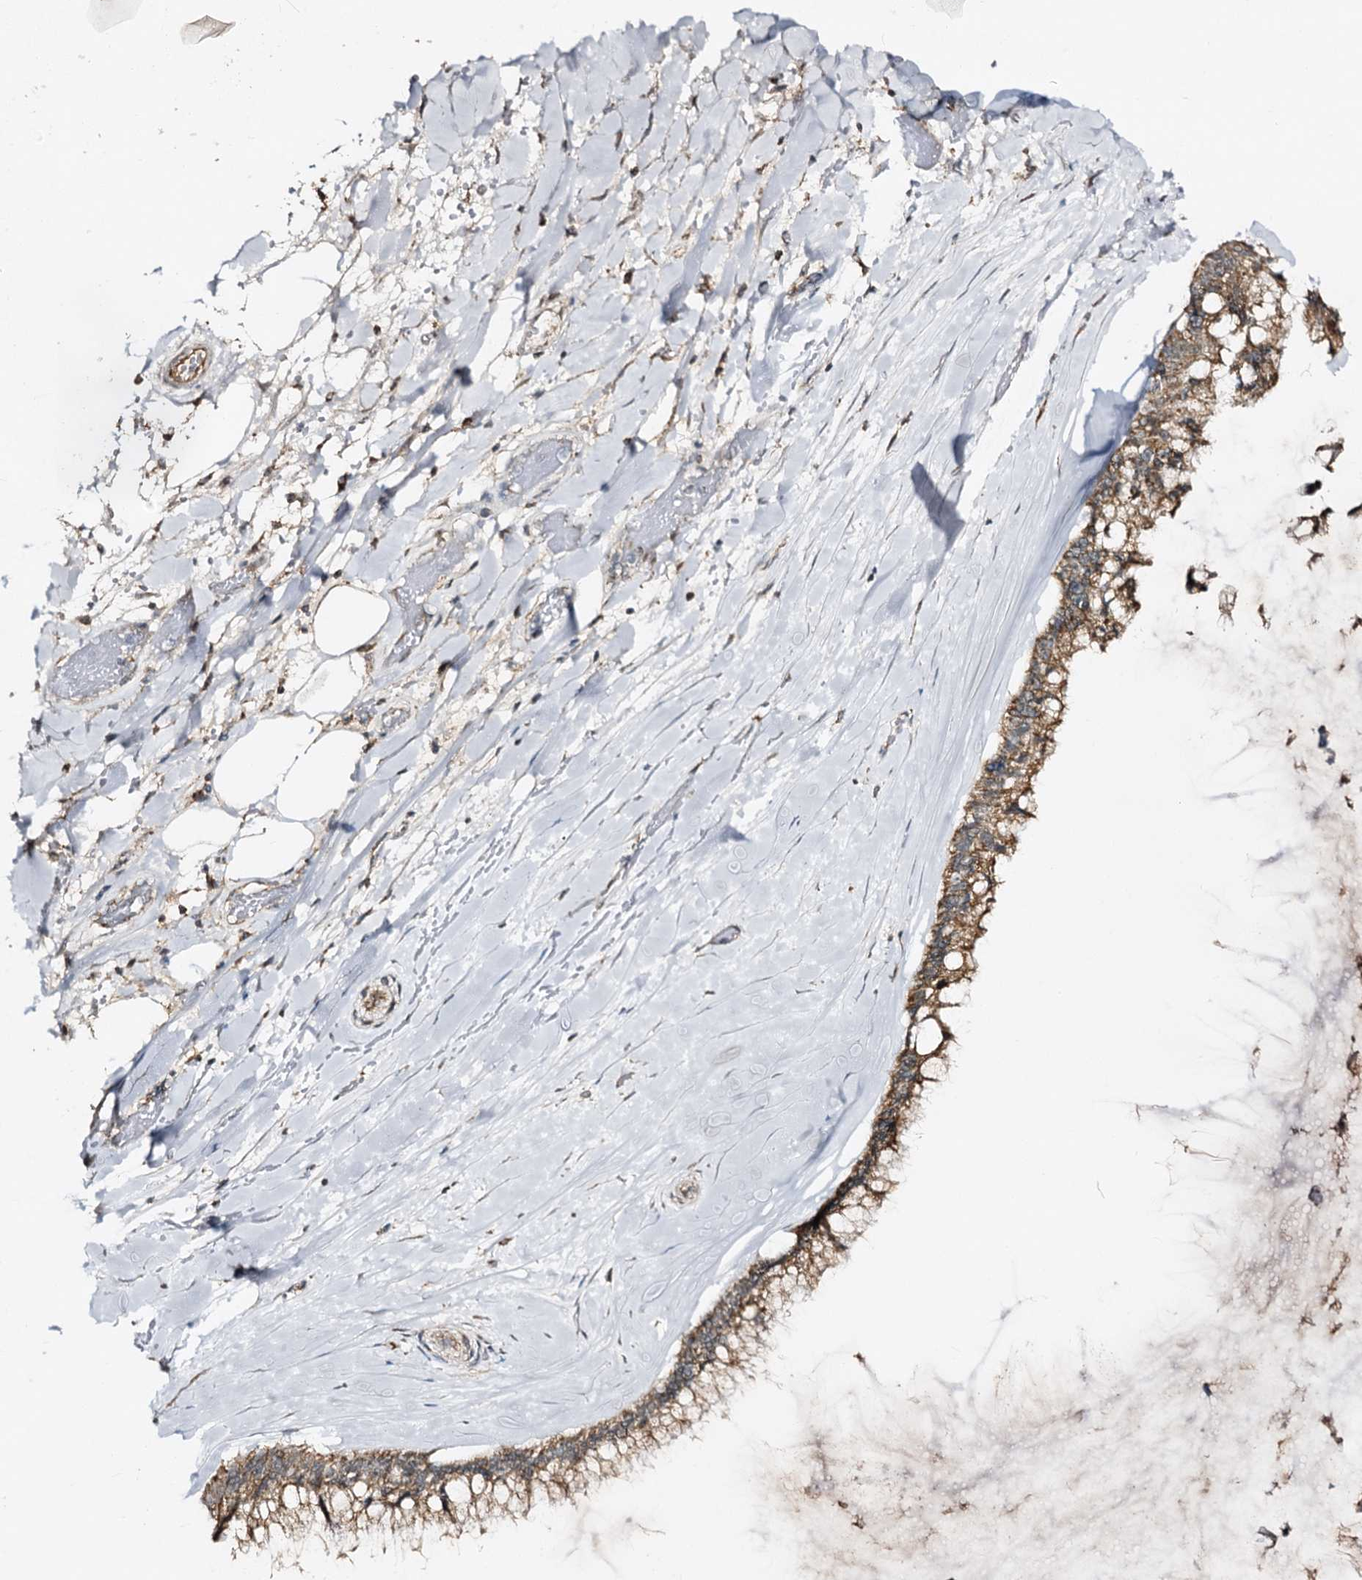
{"staining": {"intensity": "moderate", "quantity": ">75%", "location": "cytoplasmic/membranous"}, "tissue": "ovarian cancer", "cell_type": "Tumor cells", "image_type": "cancer", "snomed": [{"axis": "morphology", "description": "Cystadenocarcinoma, mucinous, NOS"}, {"axis": "topography", "description": "Ovary"}], "caption": "A medium amount of moderate cytoplasmic/membranous expression is seen in about >75% of tumor cells in ovarian mucinous cystadenocarcinoma tissue.", "gene": "CBR4", "patient": {"sex": "female", "age": 39}}